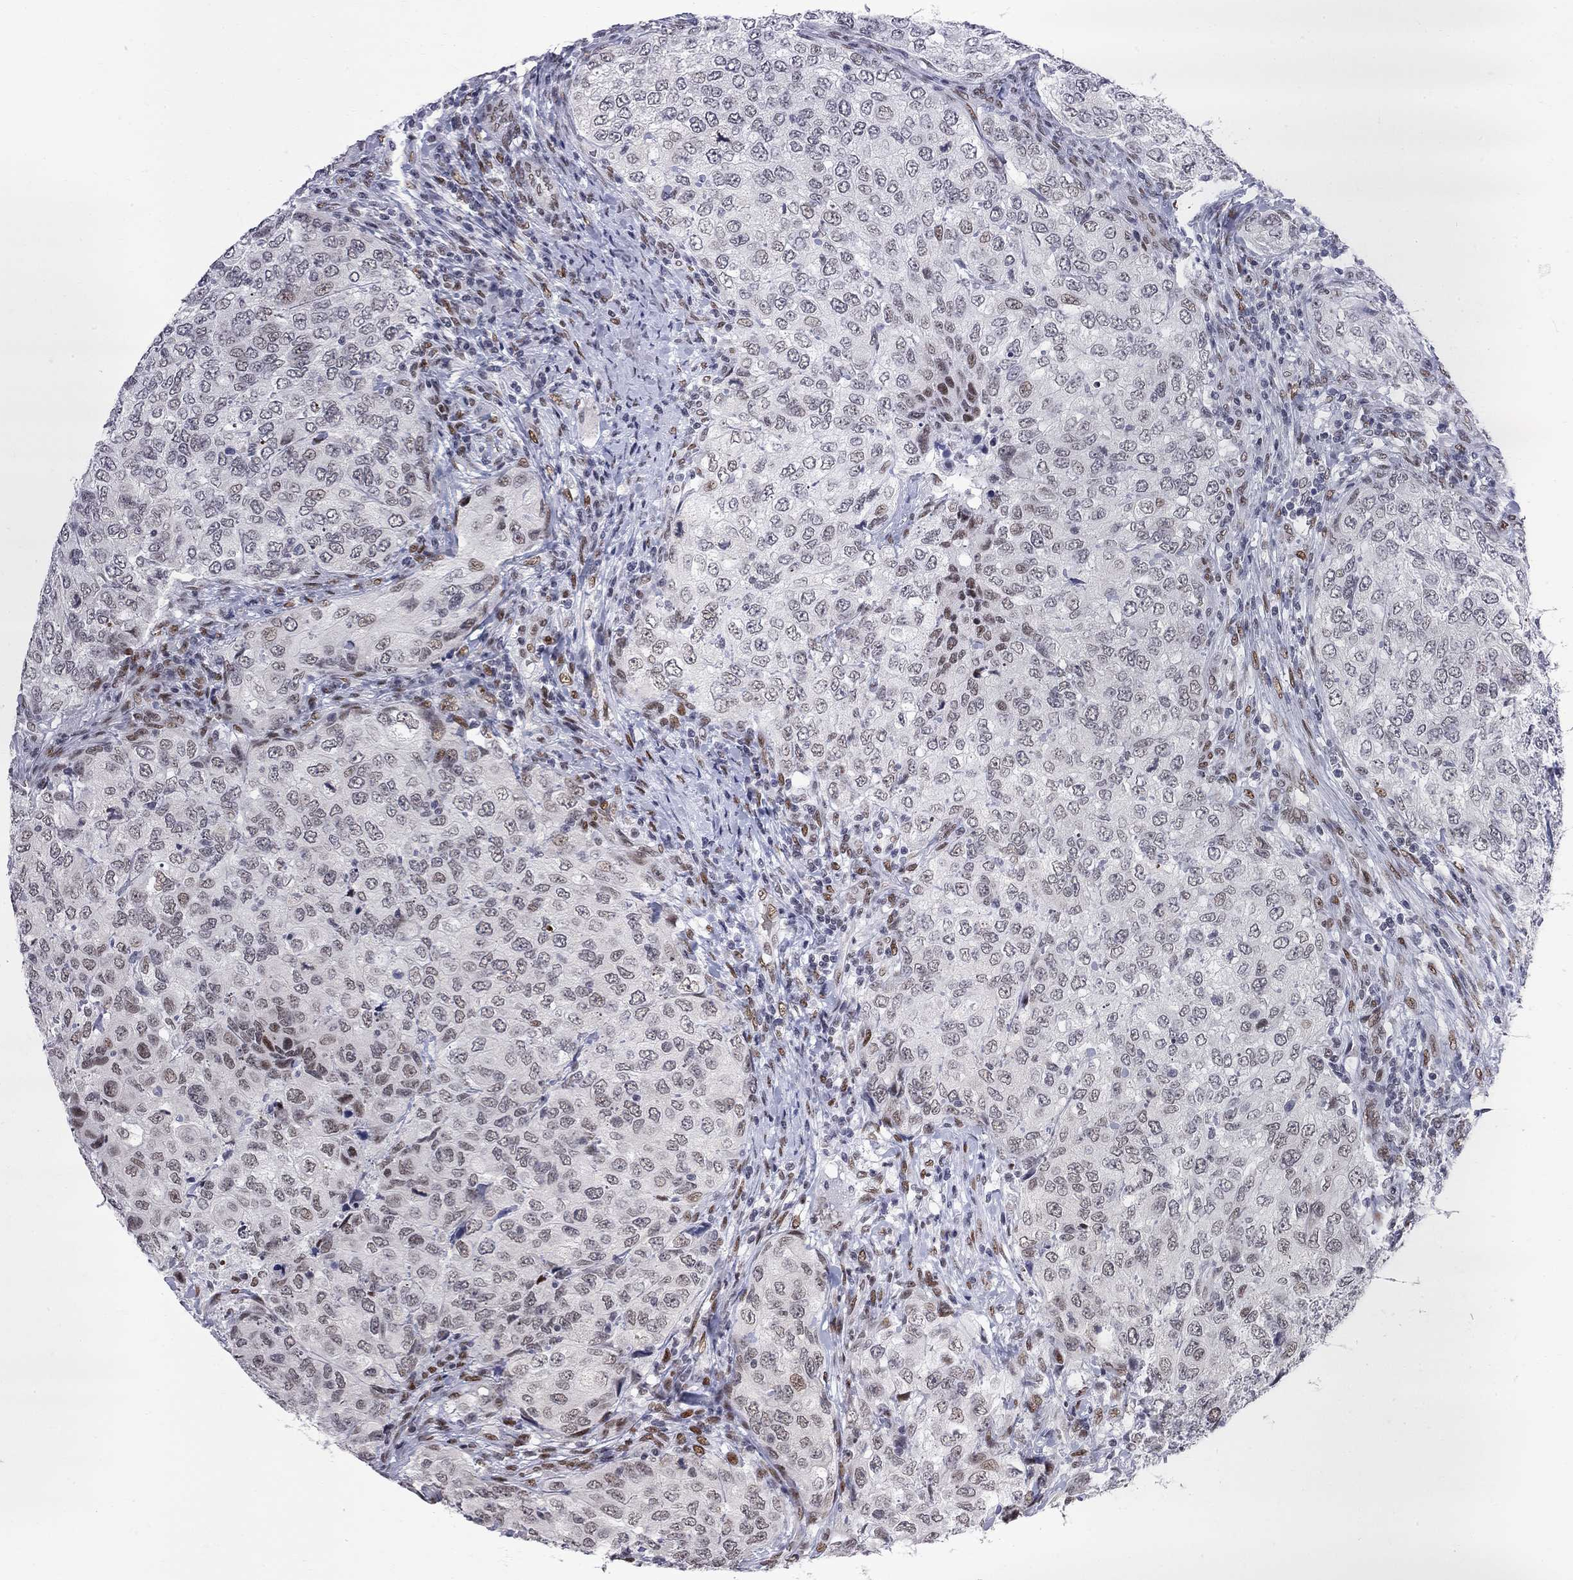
{"staining": {"intensity": "weak", "quantity": "<25%", "location": "nuclear"}, "tissue": "urothelial cancer", "cell_type": "Tumor cells", "image_type": "cancer", "snomed": [{"axis": "morphology", "description": "Urothelial carcinoma, High grade"}, {"axis": "topography", "description": "Urinary bladder"}], "caption": "Immunohistochemistry photomicrograph of human urothelial cancer stained for a protein (brown), which shows no staining in tumor cells.", "gene": "ZBTB47", "patient": {"sex": "female", "age": 78}}